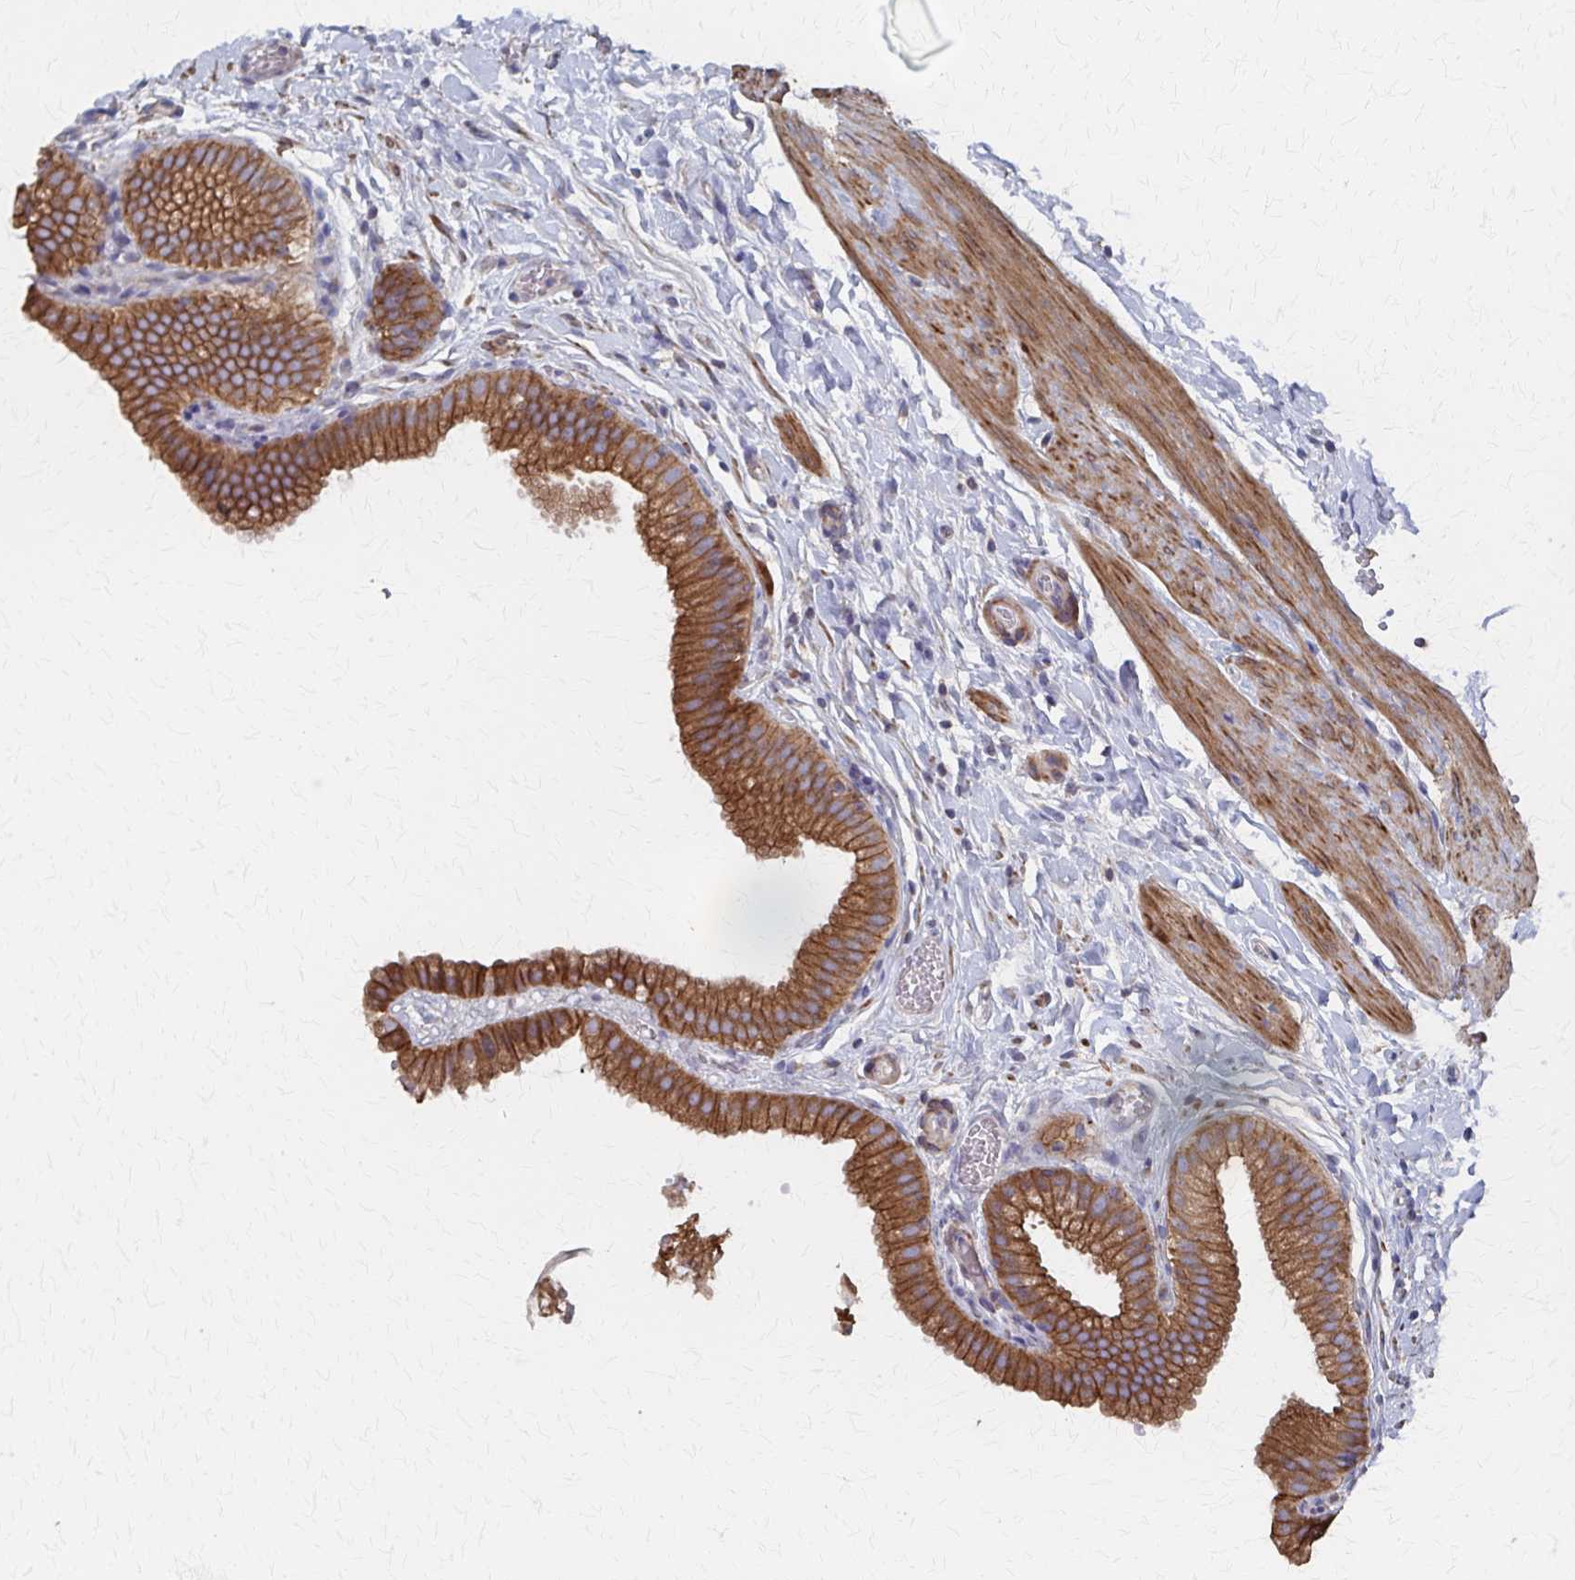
{"staining": {"intensity": "strong", "quantity": ">75%", "location": "cytoplasmic/membranous"}, "tissue": "gallbladder", "cell_type": "Glandular cells", "image_type": "normal", "snomed": [{"axis": "morphology", "description": "Normal tissue, NOS"}, {"axis": "topography", "description": "Gallbladder"}], "caption": "The photomicrograph displays a brown stain indicating the presence of a protein in the cytoplasmic/membranous of glandular cells in gallbladder.", "gene": "PGAP2", "patient": {"sex": "female", "age": 63}}